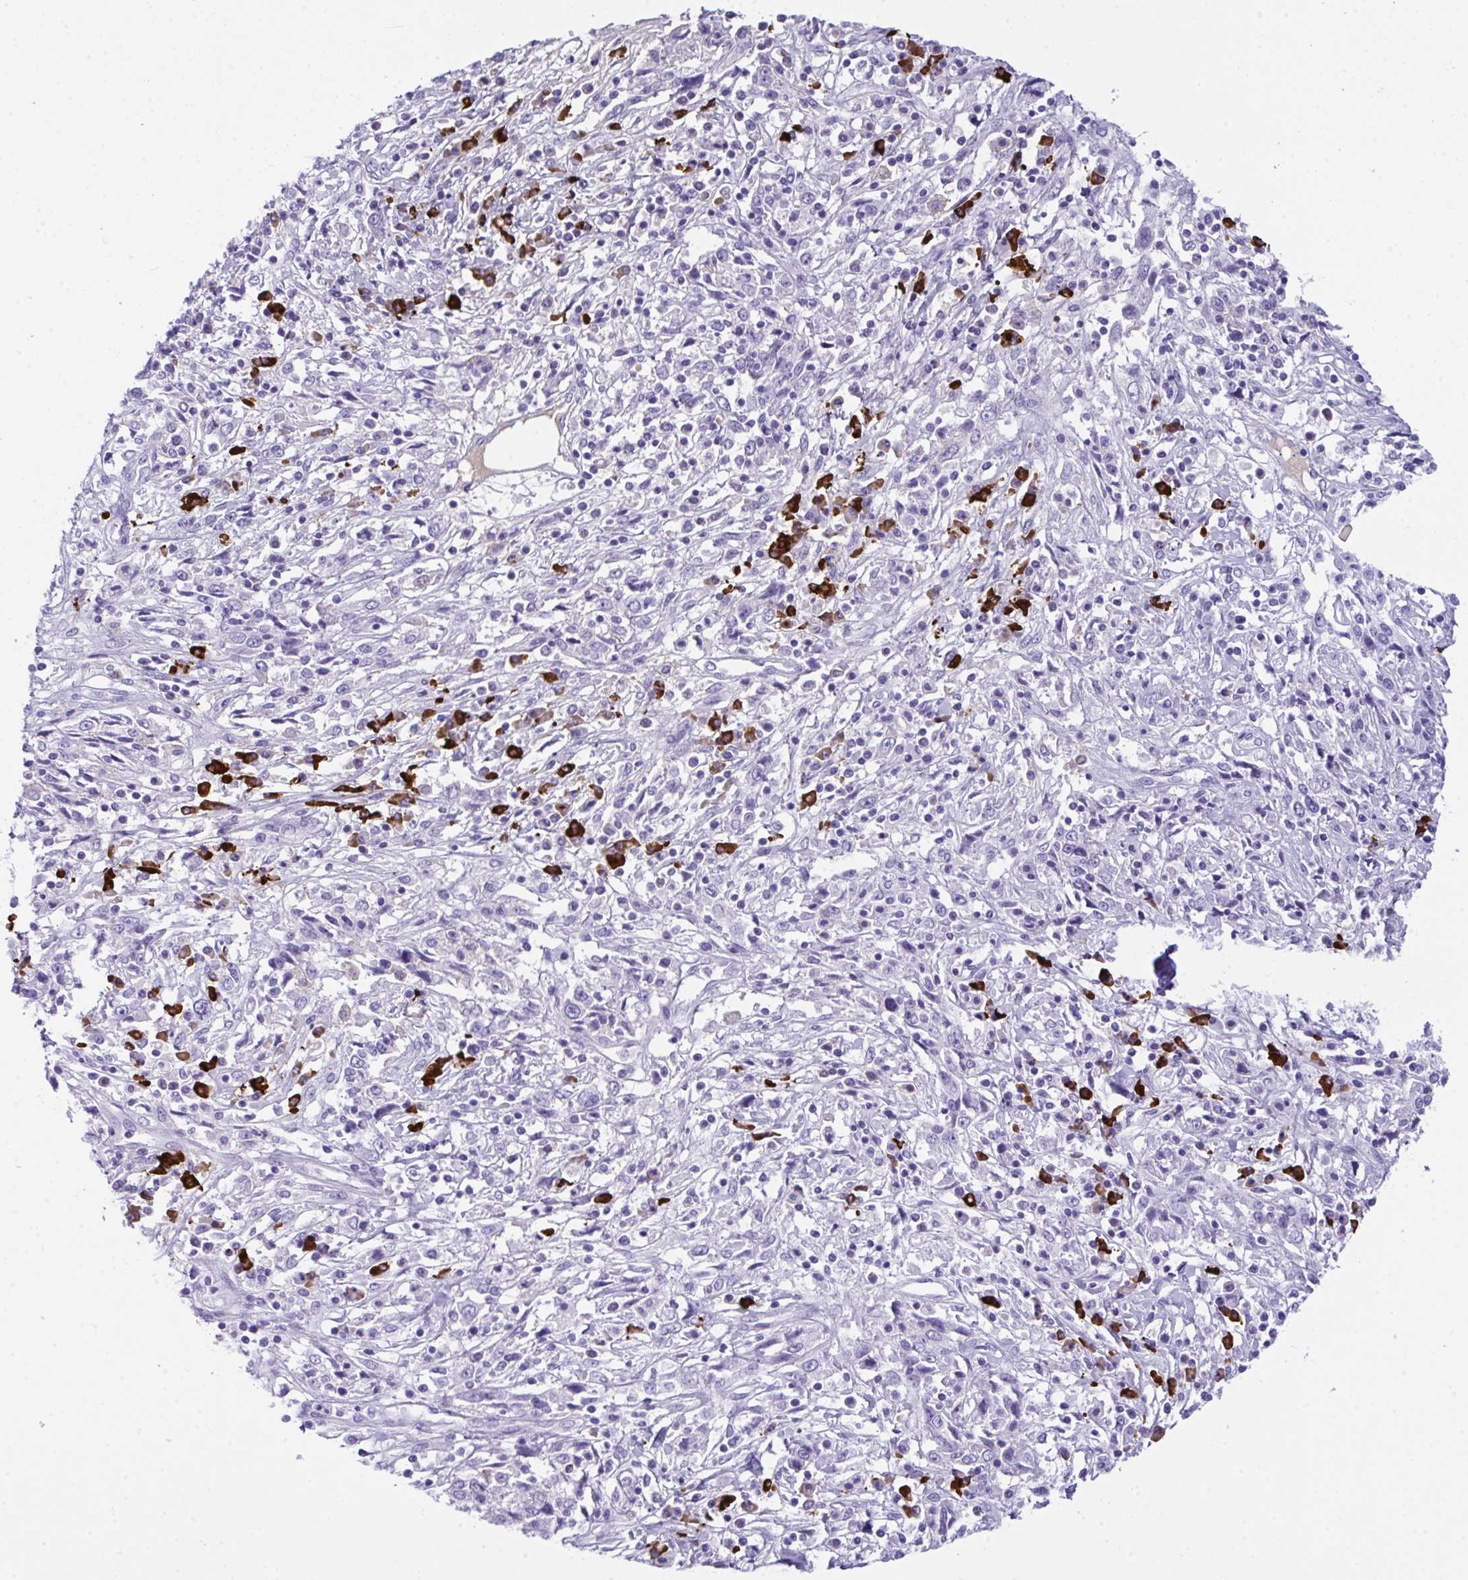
{"staining": {"intensity": "negative", "quantity": "none", "location": "none"}, "tissue": "cervical cancer", "cell_type": "Tumor cells", "image_type": "cancer", "snomed": [{"axis": "morphology", "description": "Adenocarcinoma, NOS"}, {"axis": "topography", "description": "Cervix"}], "caption": "Immunohistochemistry (IHC) photomicrograph of cervical cancer stained for a protein (brown), which displays no expression in tumor cells. (DAB immunohistochemistry (IHC), high magnification).", "gene": "JCHAIN", "patient": {"sex": "female", "age": 40}}